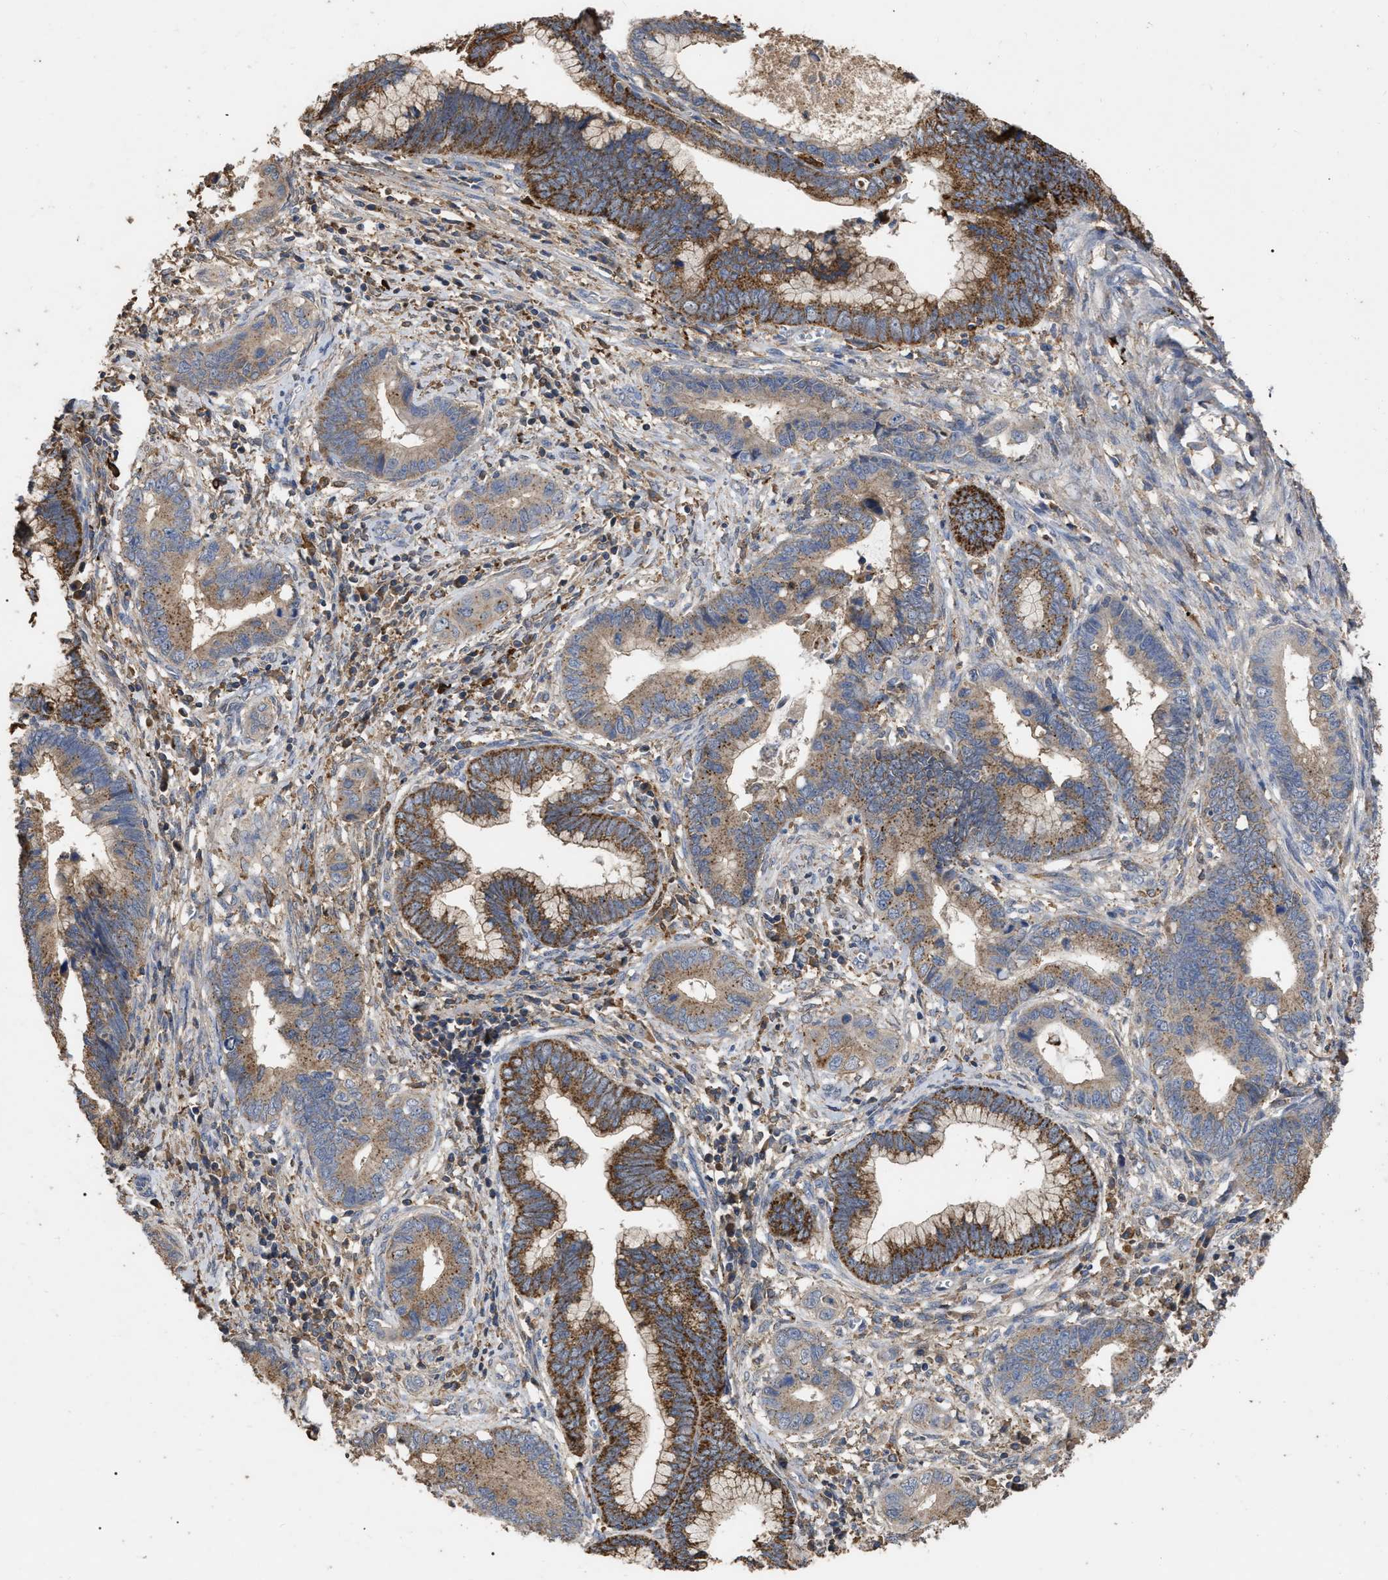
{"staining": {"intensity": "moderate", "quantity": ">75%", "location": "cytoplasmic/membranous"}, "tissue": "cervical cancer", "cell_type": "Tumor cells", "image_type": "cancer", "snomed": [{"axis": "morphology", "description": "Adenocarcinoma, NOS"}, {"axis": "topography", "description": "Cervix"}], "caption": "Protein expression analysis of human adenocarcinoma (cervical) reveals moderate cytoplasmic/membranous positivity in approximately >75% of tumor cells. The protein of interest is stained brown, and the nuclei are stained in blue (DAB (3,3'-diaminobenzidine) IHC with brightfield microscopy, high magnification).", "gene": "GPR179", "patient": {"sex": "female", "age": 44}}